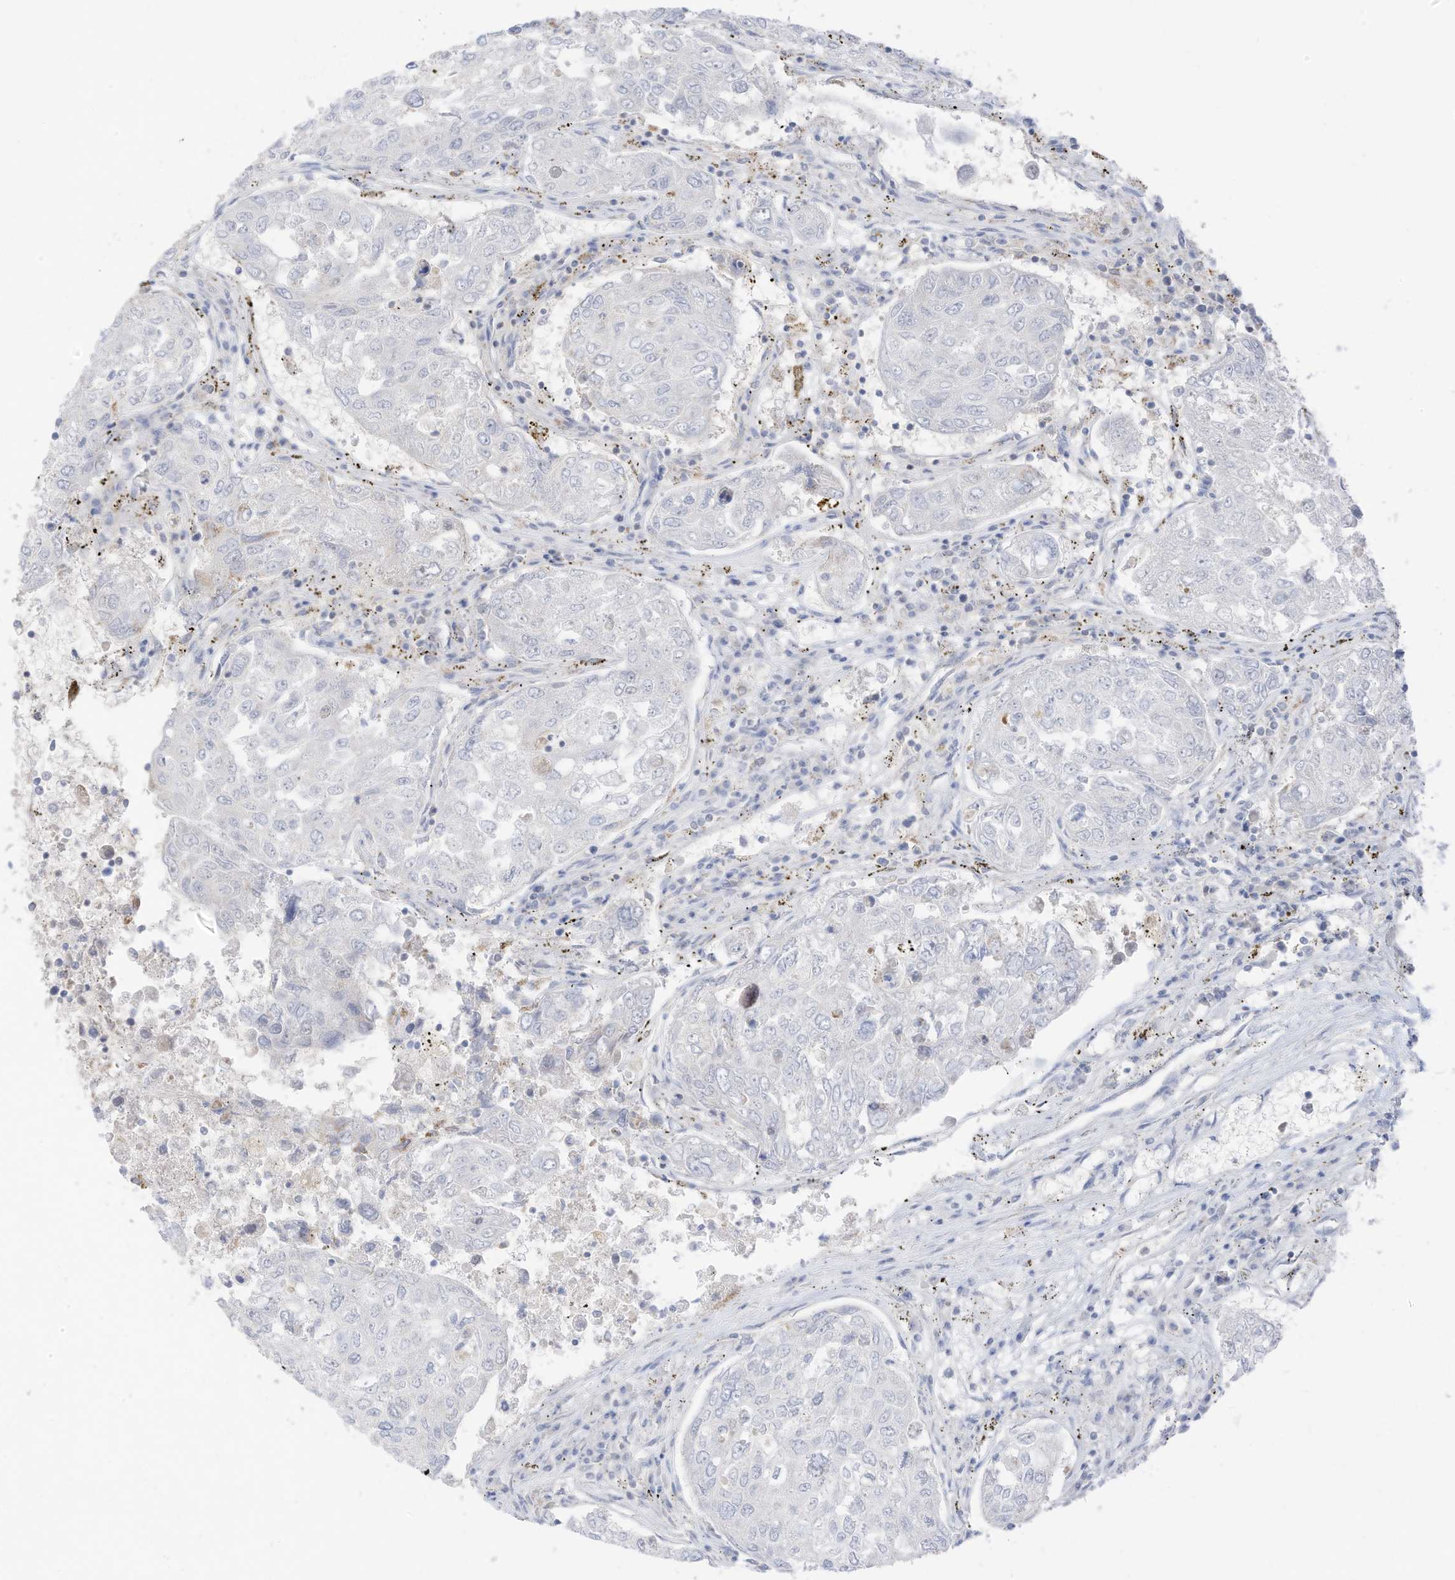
{"staining": {"intensity": "negative", "quantity": "none", "location": "none"}, "tissue": "urothelial cancer", "cell_type": "Tumor cells", "image_type": "cancer", "snomed": [{"axis": "morphology", "description": "Urothelial carcinoma, High grade"}, {"axis": "topography", "description": "Lymph node"}, {"axis": "topography", "description": "Urinary bladder"}], "caption": "Protein analysis of urothelial cancer shows no significant expression in tumor cells.", "gene": "ETHE1", "patient": {"sex": "male", "age": 51}}